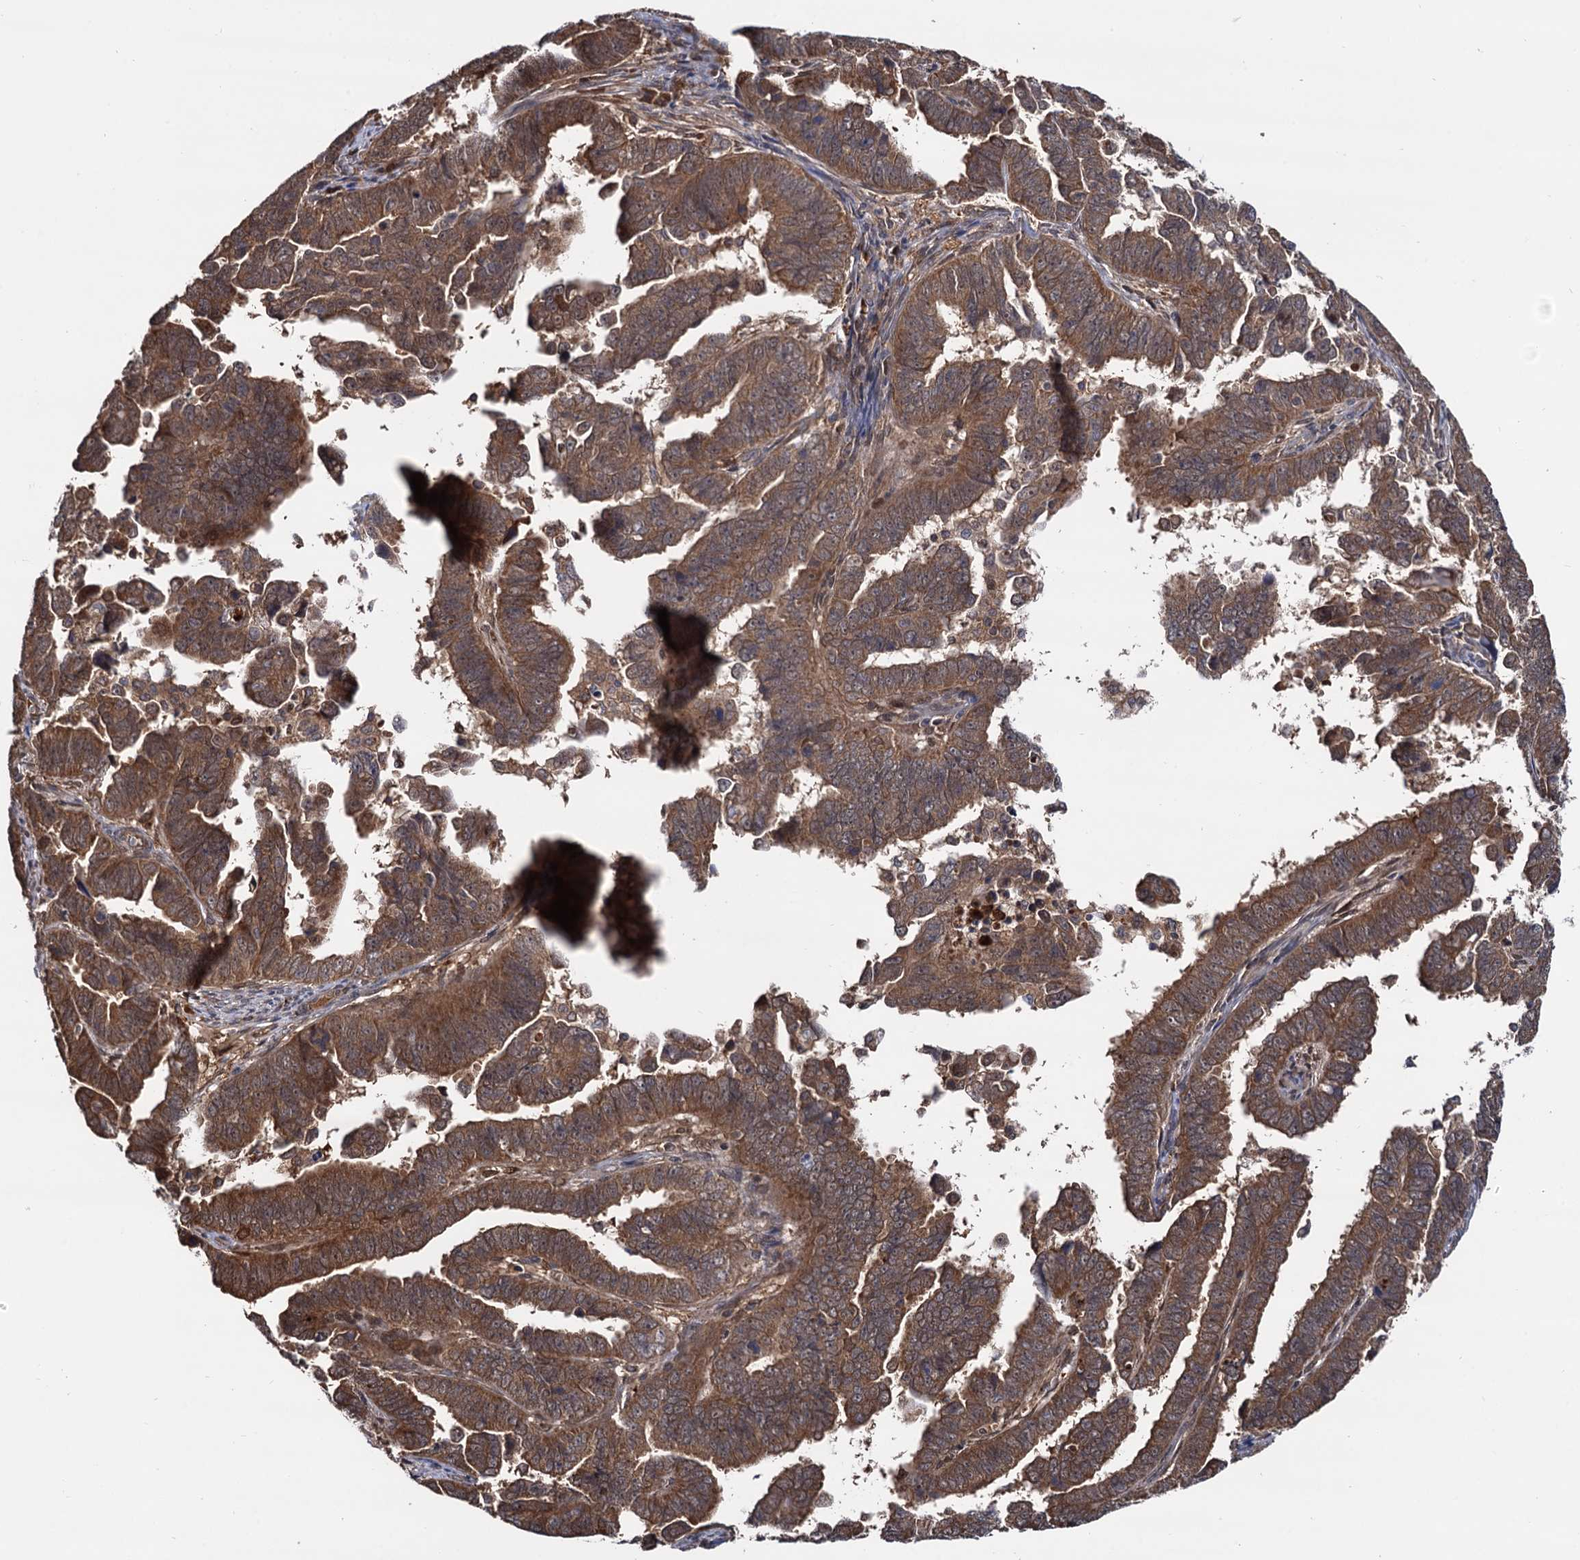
{"staining": {"intensity": "moderate", "quantity": ">75%", "location": "cytoplasmic/membranous"}, "tissue": "endometrial cancer", "cell_type": "Tumor cells", "image_type": "cancer", "snomed": [{"axis": "morphology", "description": "Adenocarcinoma, NOS"}, {"axis": "topography", "description": "Endometrium"}], "caption": "IHC of human endometrial cancer (adenocarcinoma) shows medium levels of moderate cytoplasmic/membranous positivity in about >75% of tumor cells. The protein of interest is shown in brown color, while the nuclei are stained blue.", "gene": "SELENOP", "patient": {"sex": "female", "age": 75}}